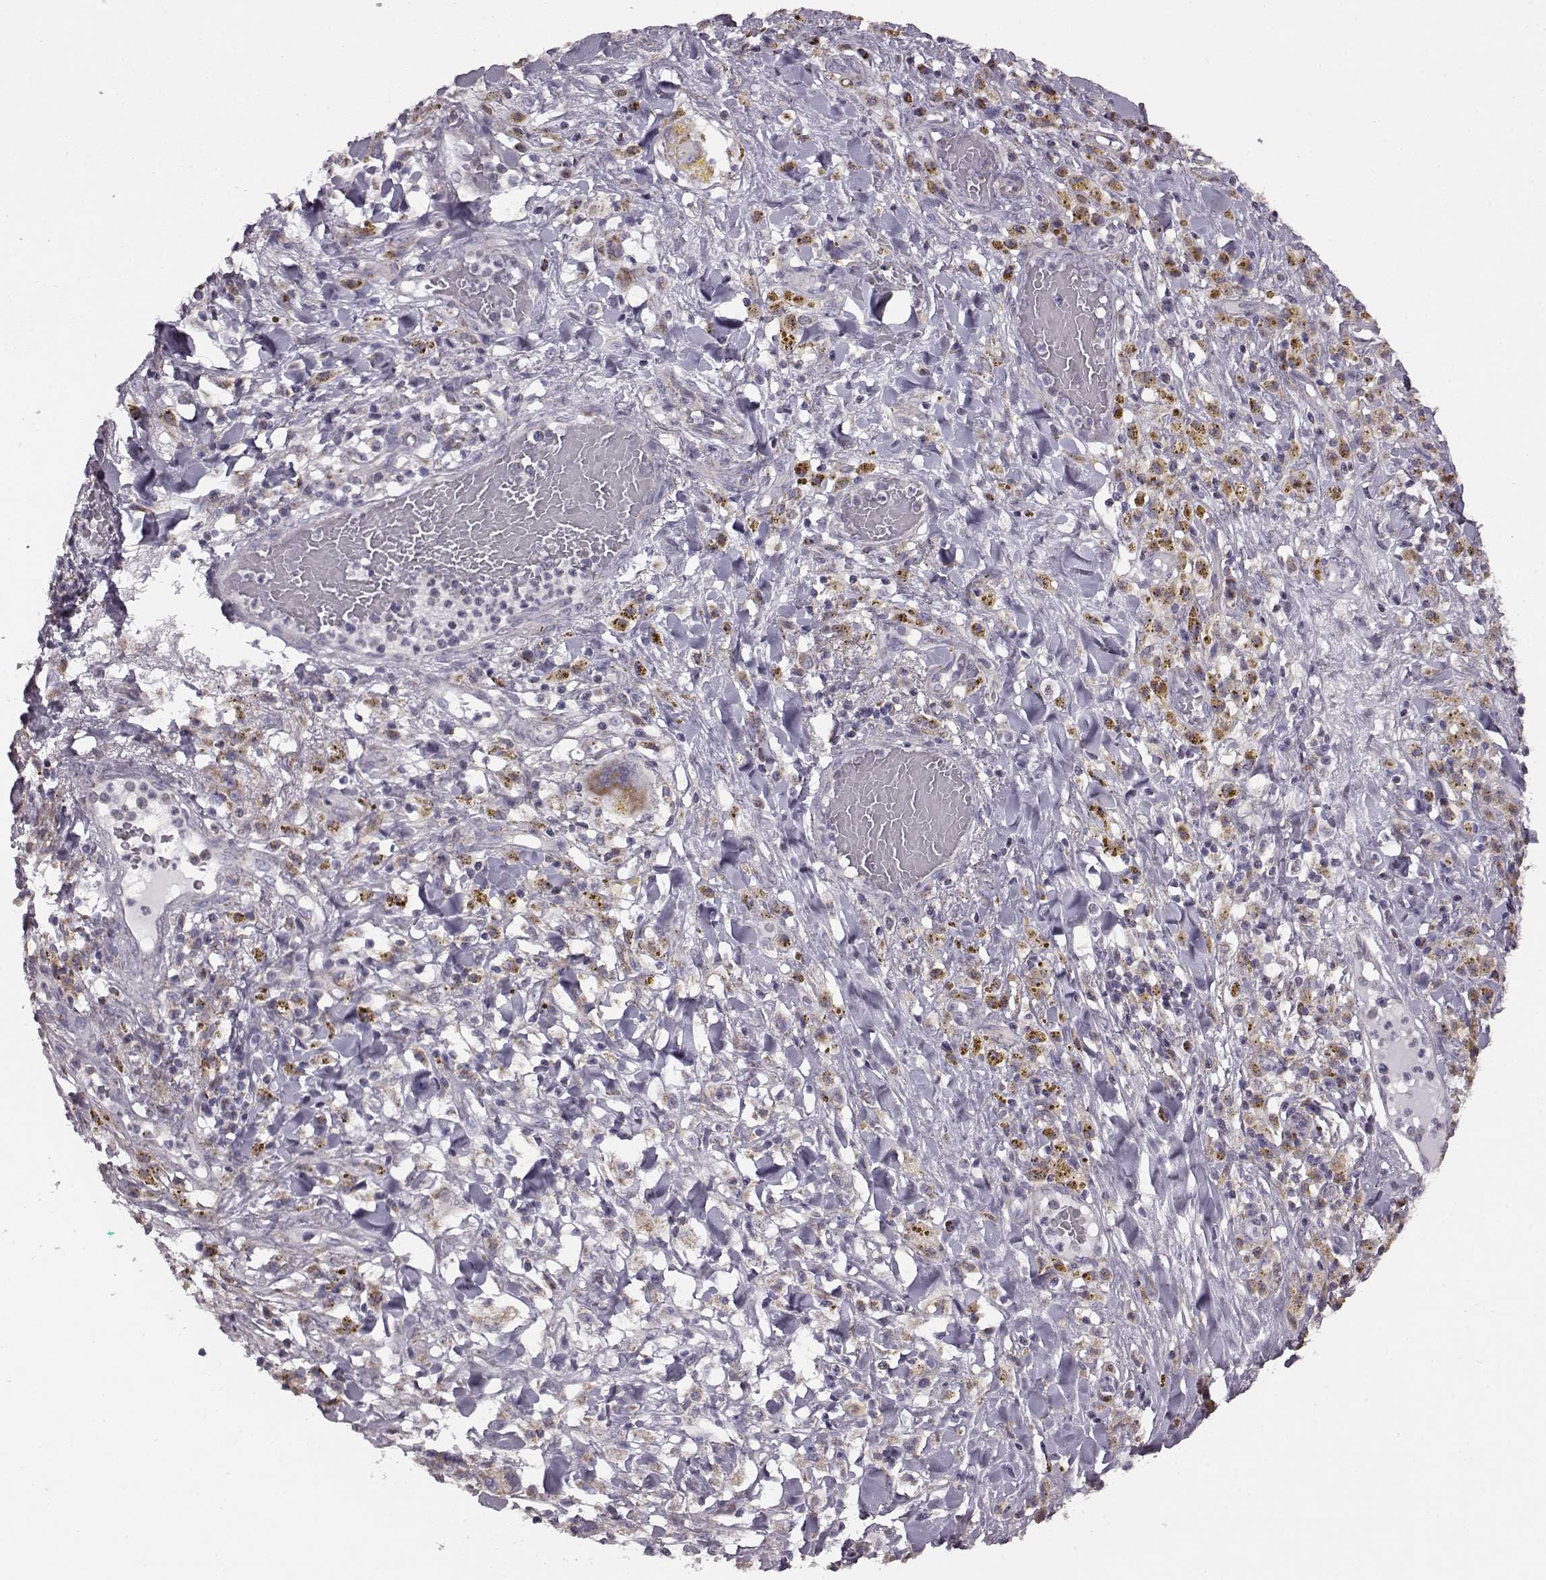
{"staining": {"intensity": "weak", "quantity": ">75%", "location": "cytoplasmic/membranous"}, "tissue": "melanoma", "cell_type": "Tumor cells", "image_type": "cancer", "snomed": [{"axis": "morphology", "description": "Malignant melanoma, NOS"}, {"axis": "topography", "description": "Skin"}], "caption": "IHC micrograph of neoplastic tissue: human malignant melanoma stained using IHC demonstrates low levels of weak protein expression localized specifically in the cytoplasmic/membranous of tumor cells, appearing as a cytoplasmic/membranous brown color.", "gene": "FAM8A1", "patient": {"sex": "female", "age": 91}}